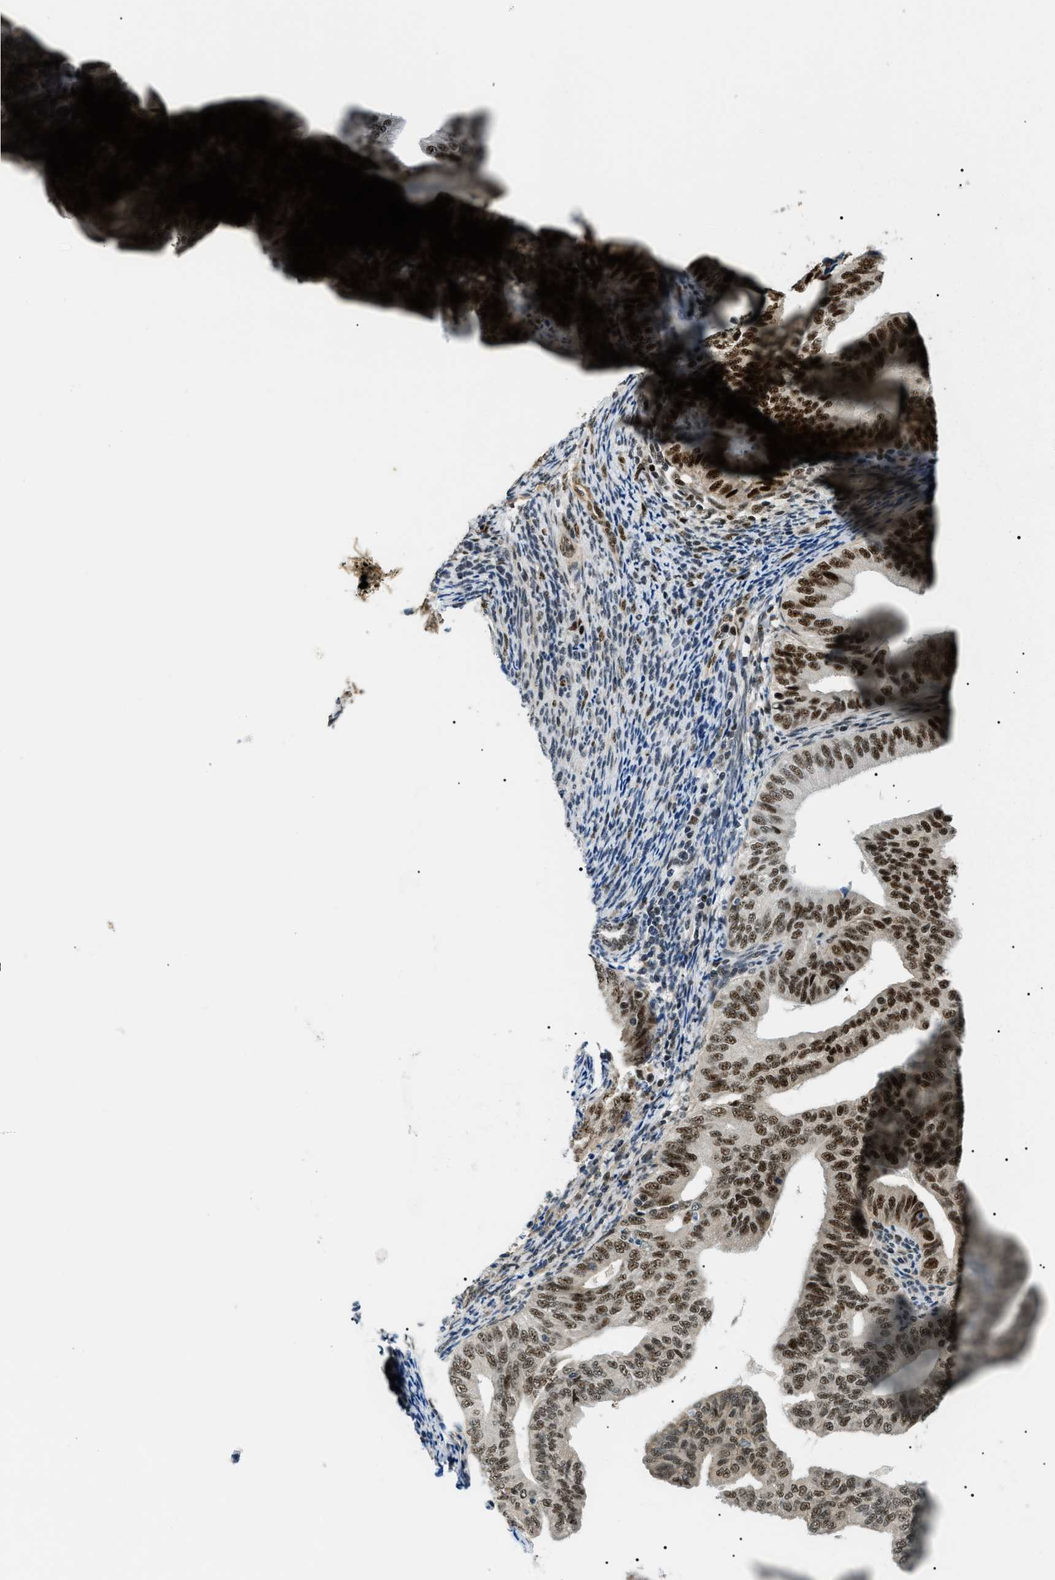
{"staining": {"intensity": "strong", "quantity": ">75%", "location": "nuclear"}, "tissue": "endometrial cancer", "cell_type": "Tumor cells", "image_type": "cancer", "snomed": [{"axis": "morphology", "description": "Adenocarcinoma, NOS"}, {"axis": "topography", "description": "Endometrium"}], "caption": "This is an image of immunohistochemistry staining of endometrial cancer (adenocarcinoma), which shows strong positivity in the nuclear of tumor cells.", "gene": "CWC25", "patient": {"sex": "female", "age": 58}}